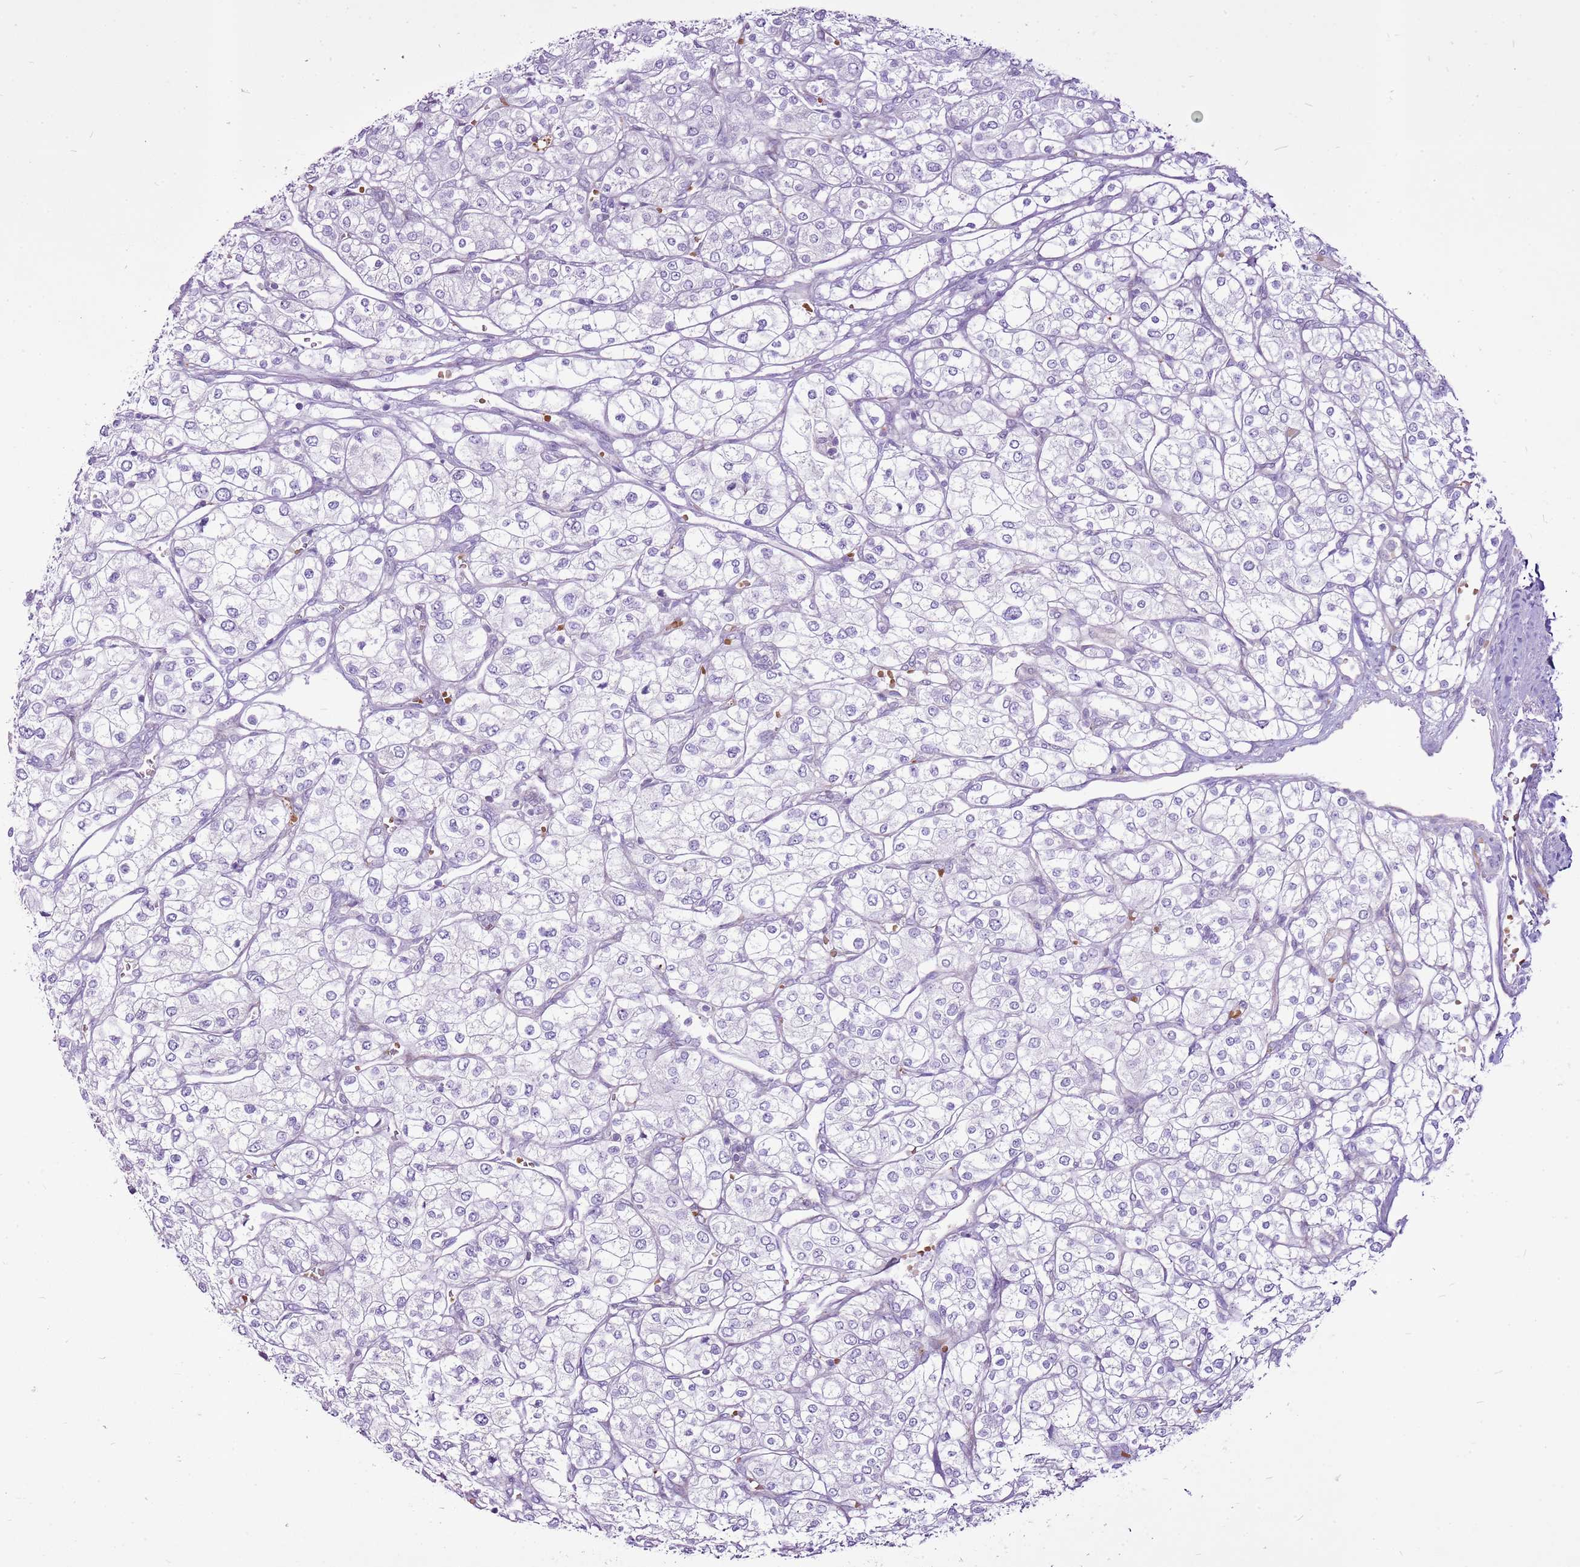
{"staining": {"intensity": "negative", "quantity": "none", "location": "none"}, "tissue": "renal cancer", "cell_type": "Tumor cells", "image_type": "cancer", "snomed": [{"axis": "morphology", "description": "Adenocarcinoma, NOS"}, {"axis": "topography", "description": "Kidney"}], "caption": "Tumor cells show no significant protein expression in renal cancer (adenocarcinoma).", "gene": "CHAC2", "patient": {"sex": "male", "age": 80}}